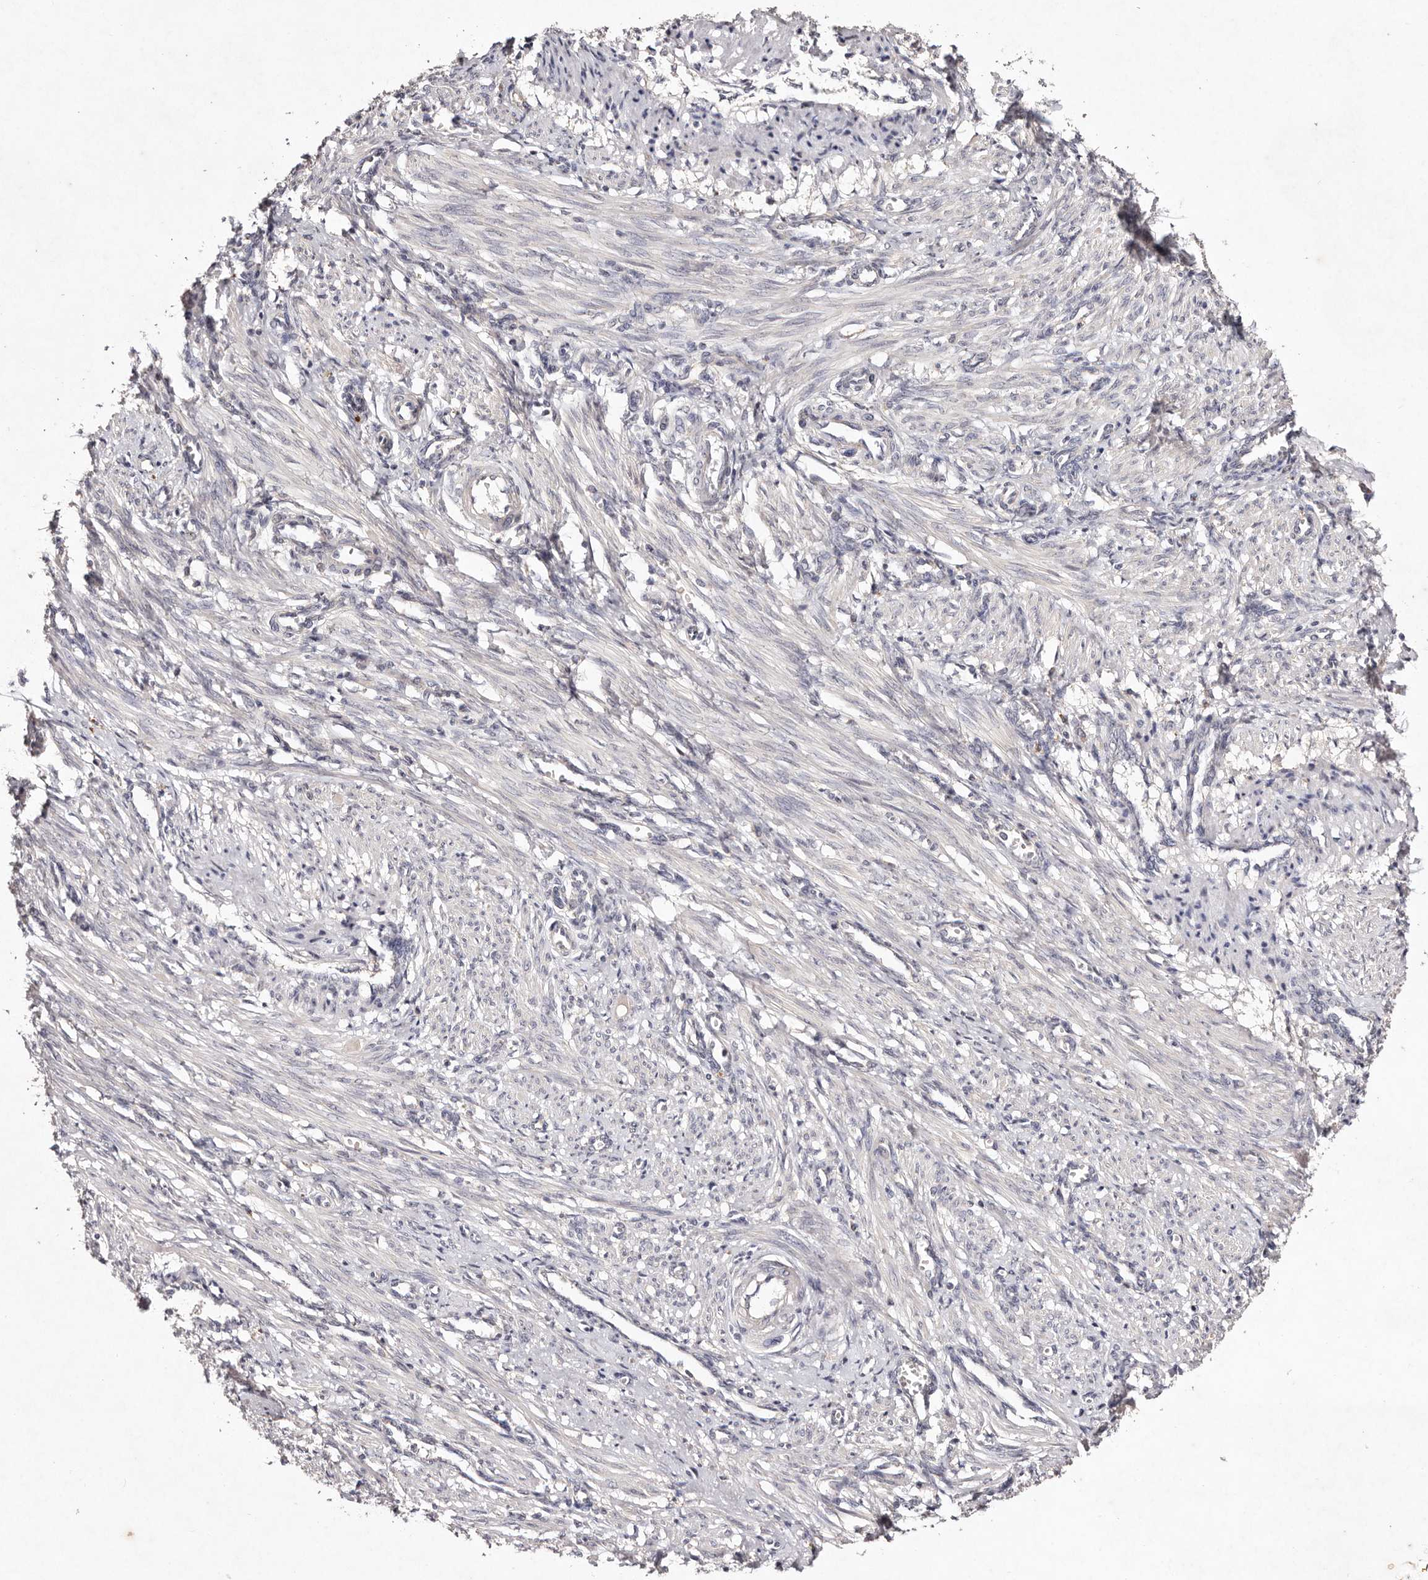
{"staining": {"intensity": "weak", "quantity": "<25%", "location": "cytoplasmic/membranous"}, "tissue": "smooth muscle", "cell_type": "Smooth muscle cells", "image_type": "normal", "snomed": [{"axis": "morphology", "description": "Normal tissue, NOS"}, {"axis": "topography", "description": "Endometrium"}], "caption": "Smooth muscle cells are negative for protein expression in benign human smooth muscle. Nuclei are stained in blue.", "gene": "TSC2", "patient": {"sex": "female", "age": 33}}